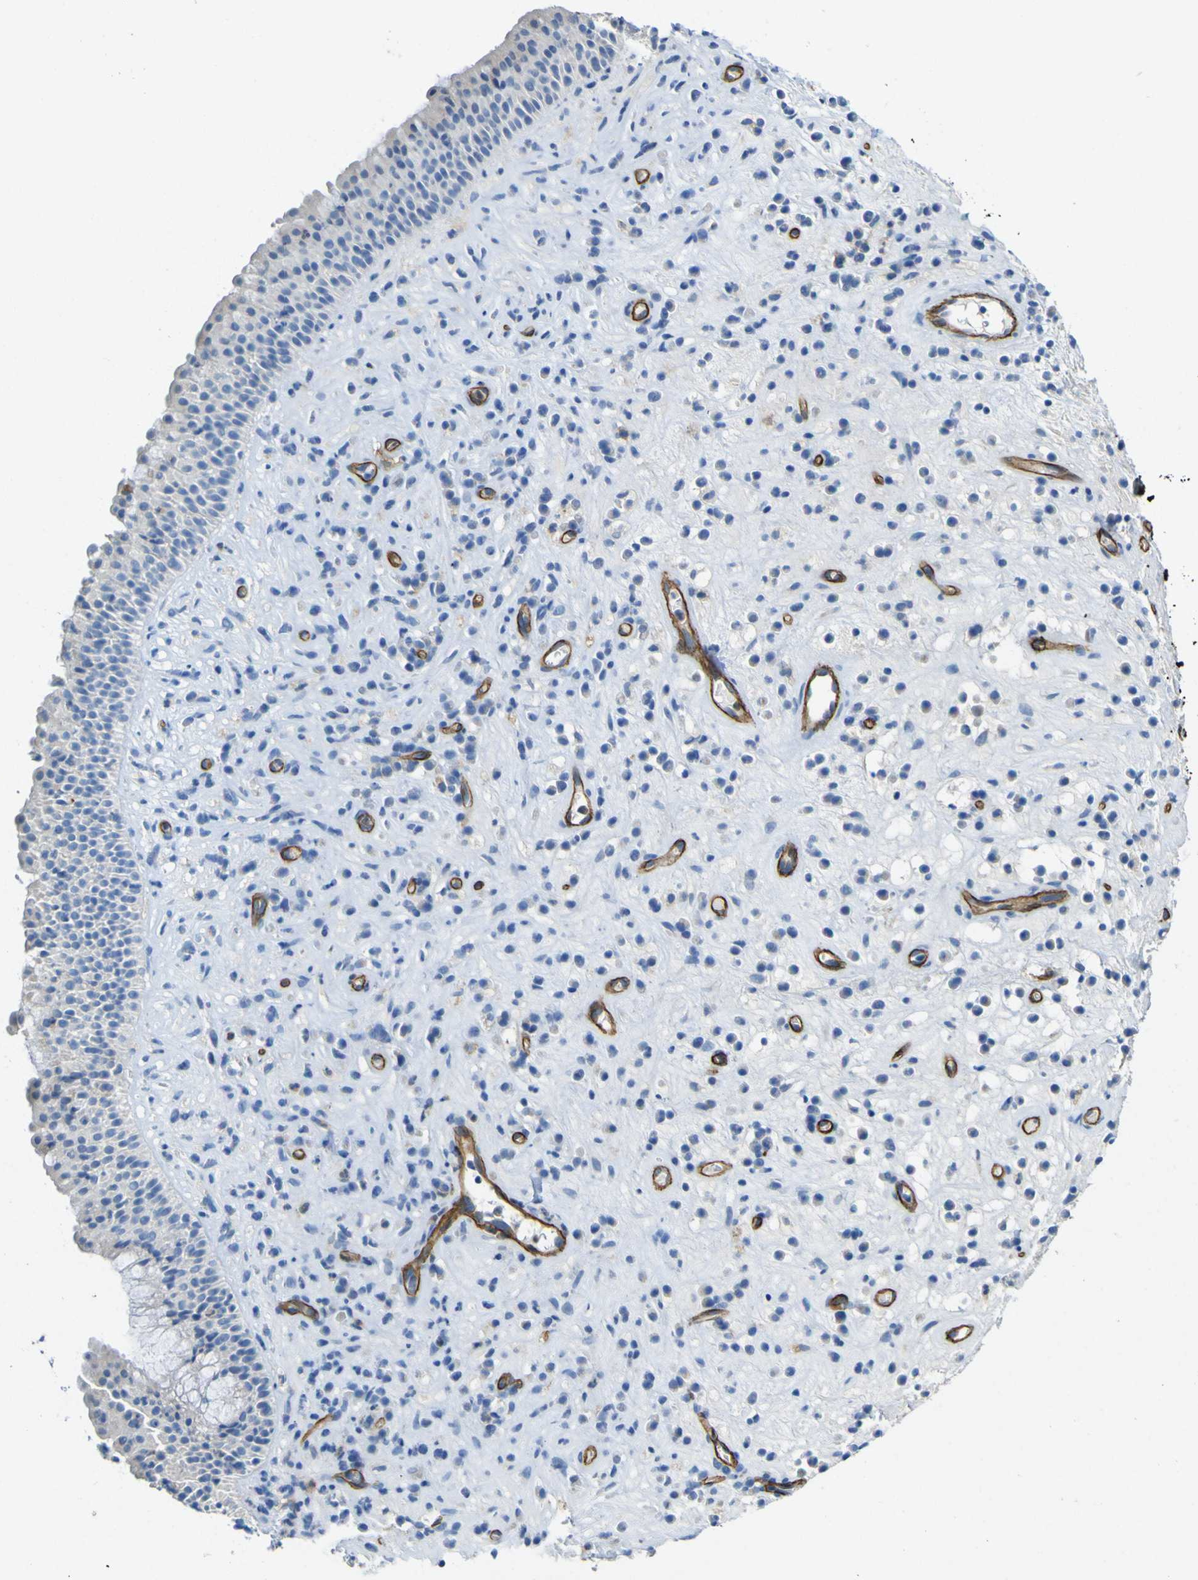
{"staining": {"intensity": "negative", "quantity": "none", "location": "none"}, "tissue": "nasopharynx", "cell_type": "Respiratory epithelial cells", "image_type": "normal", "snomed": [{"axis": "morphology", "description": "Normal tissue, NOS"}, {"axis": "topography", "description": "Nasopharynx"}], "caption": "Immunohistochemistry photomicrograph of unremarkable nasopharynx: nasopharynx stained with DAB reveals no significant protein expression in respiratory epithelial cells. (Brightfield microscopy of DAB (3,3'-diaminobenzidine) immunohistochemistry at high magnification).", "gene": "CD93", "patient": {"sex": "female", "age": 51}}